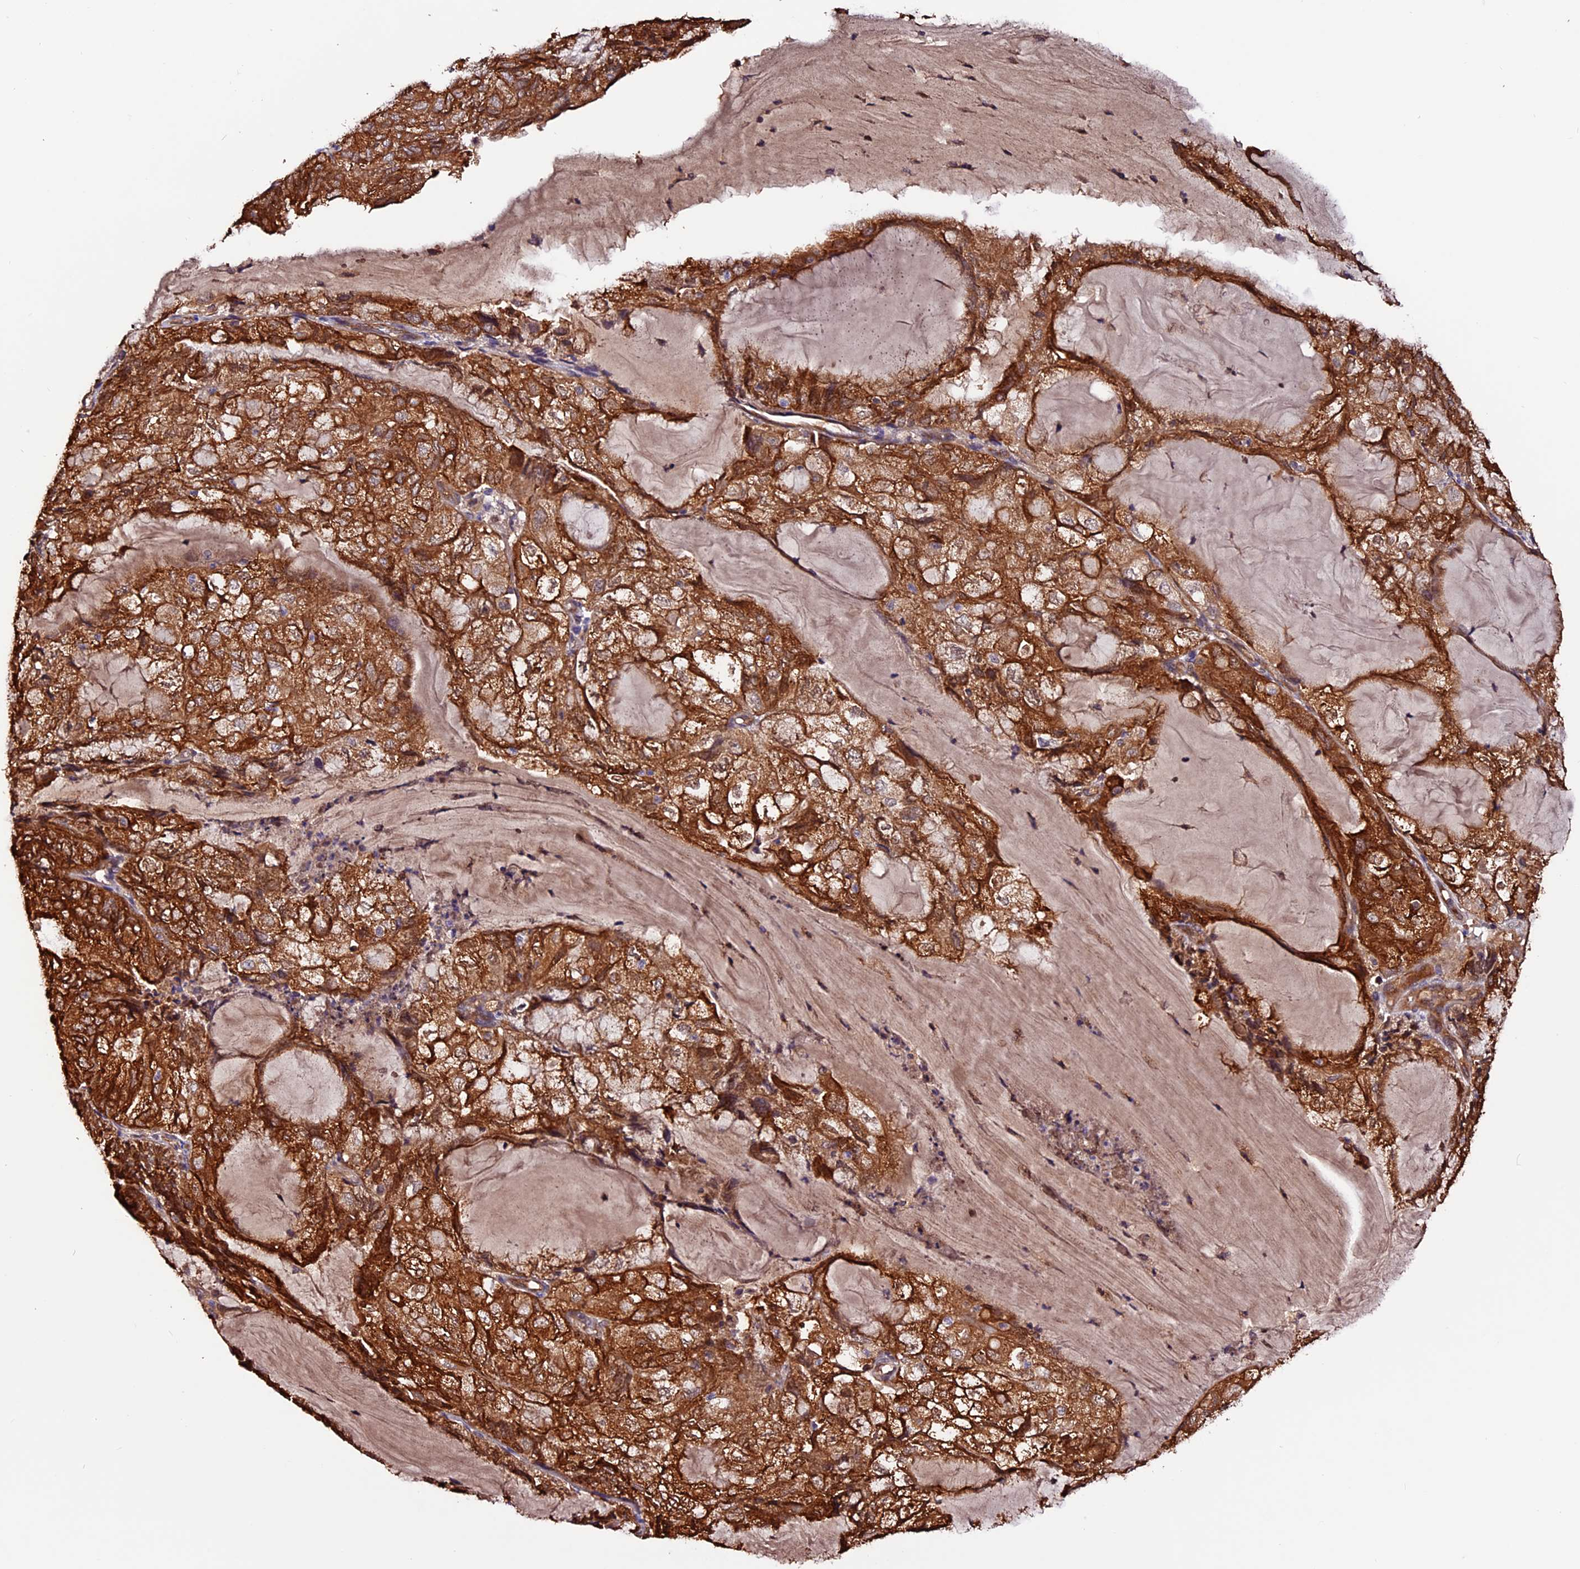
{"staining": {"intensity": "strong", "quantity": ">75%", "location": "cytoplasmic/membranous"}, "tissue": "endometrial cancer", "cell_type": "Tumor cells", "image_type": "cancer", "snomed": [{"axis": "morphology", "description": "Adenocarcinoma, NOS"}, {"axis": "topography", "description": "Endometrium"}], "caption": "An image of human endometrial cancer stained for a protein shows strong cytoplasmic/membranous brown staining in tumor cells.", "gene": "RINL", "patient": {"sex": "female", "age": 81}}